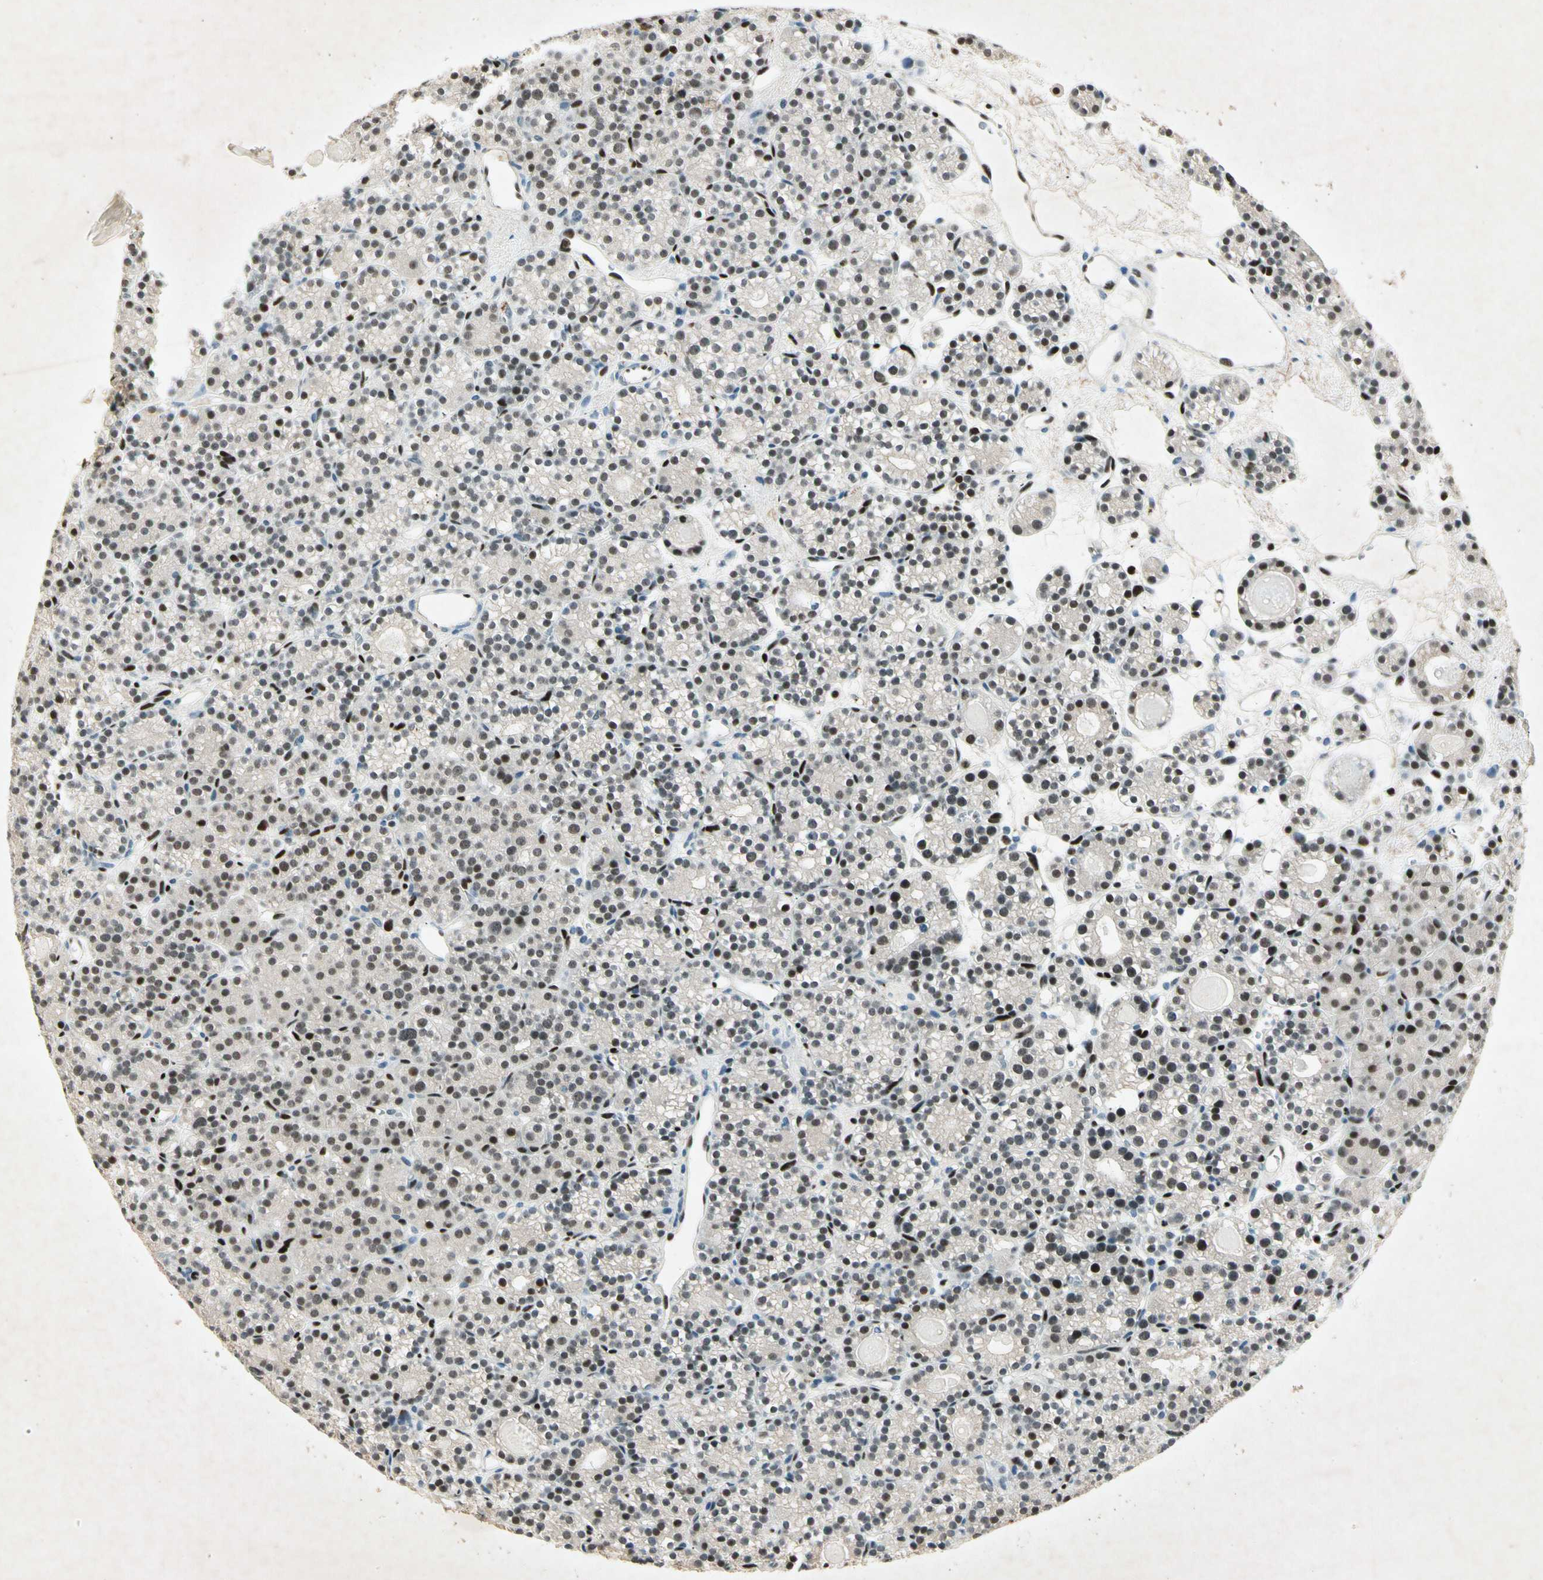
{"staining": {"intensity": "strong", "quantity": ">75%", "location": "nuclear"}, "tissue": "parathyroid gland", "cell_type": "Glandular cells", "image_type": "normal", "snomed": [{"axis": "morphology", "description": "Normal tissue, NOS"}, {"axis": "topography", "description": "Parathyroid gland"}], "caption": "A high amount of strong nuclear staining is seen in approximately >75% of glandular cells in unremarkable parathyroid gland.", "gene": "RNF43", "patient": {"sex": "female", "age": 64}}